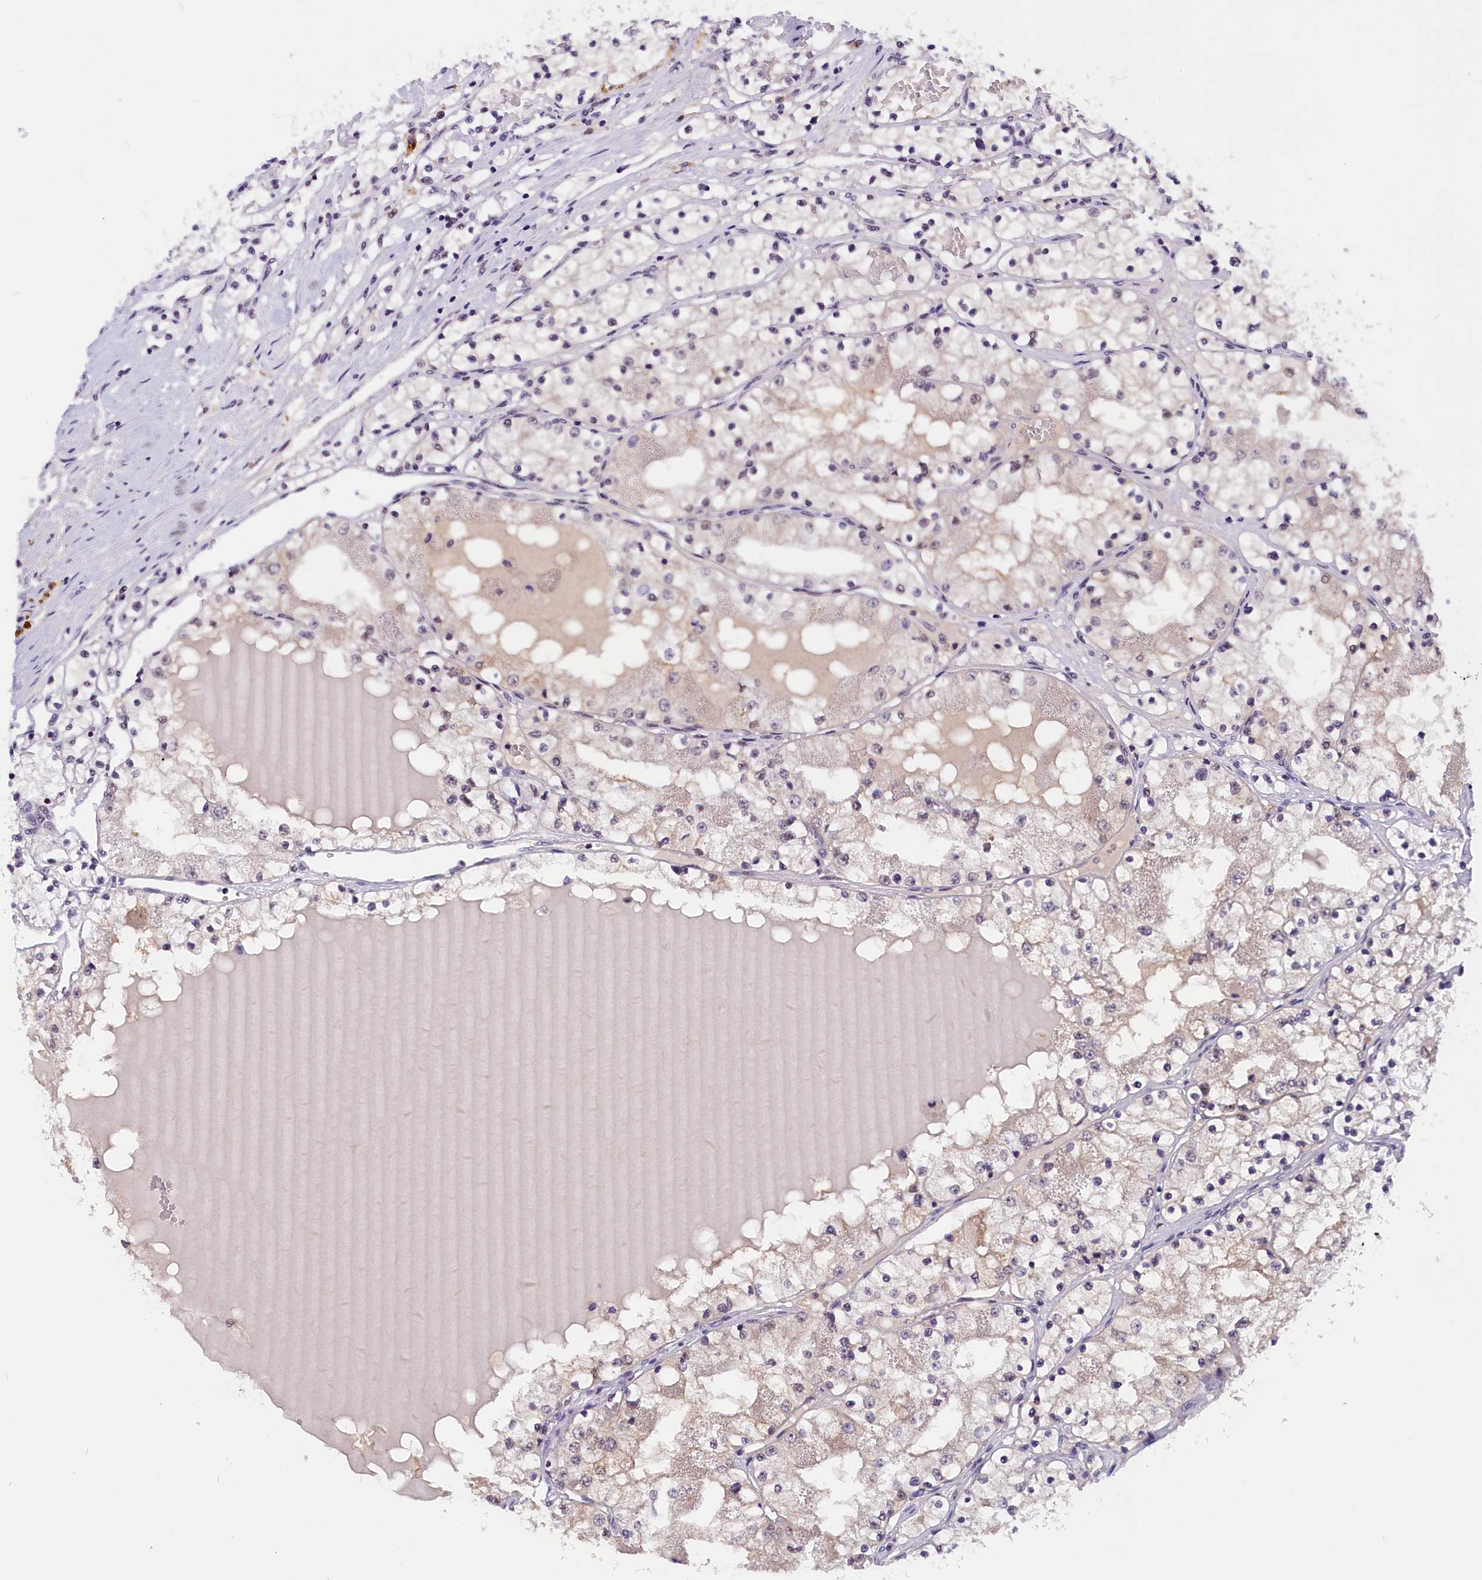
{"staining": {"intensity": "negative", "quantity": "none", "location": "none"}, "tissue": "renal cancer", "cell_type": "Tumor cells", "image_type": "cancer", "snomed": [{"axis": "morphology", "description": "Normal tissue, NOS"}, {"axis": "morphology", "description": "Adenocarcinoma, NOS"}, {"axis": "topography", "description": "Kidney"}], "caption": "Tumor cells are negative for protein expression in human renal adenocarcinoma.", "gene": "ZC3H4", "patient": {"sex": "male", "age": 68}}